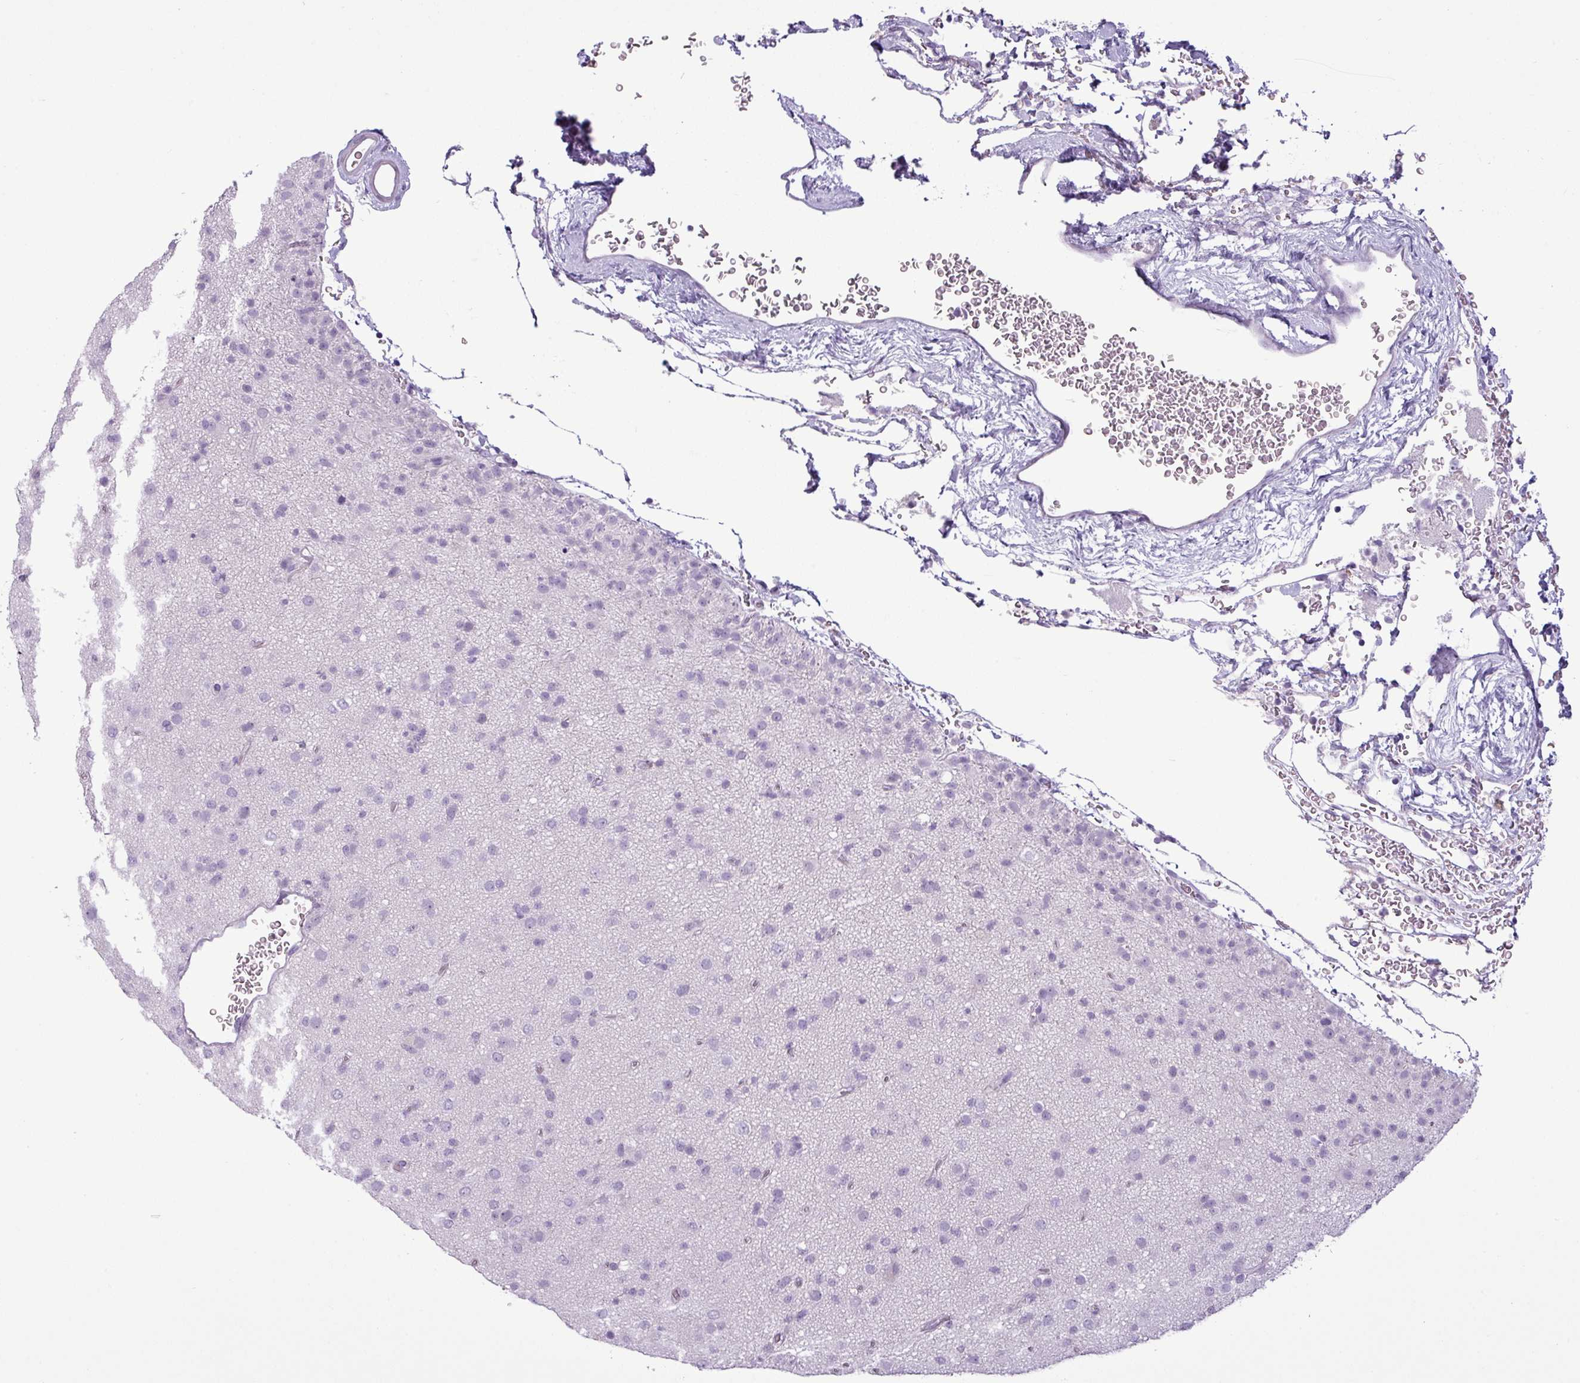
{"staining": {"intensity": "negative", "quantity": "none", "location": "none"}, "tissue": "glioma", "cell_type": "Tumor cells", "image_type": "cancer", "snomed": [{"axis": "morphology", "description": "Glioma, malignant, Low grade"}, {"axis": "topography", "description": "Brain"}], "caption": "Micrograph shows no protein expression in tumor cells of glioma tissue. (DAB IHC, high magnification).", "gene": "CDH16", "patient": {"sex": "male", "age": 65}}